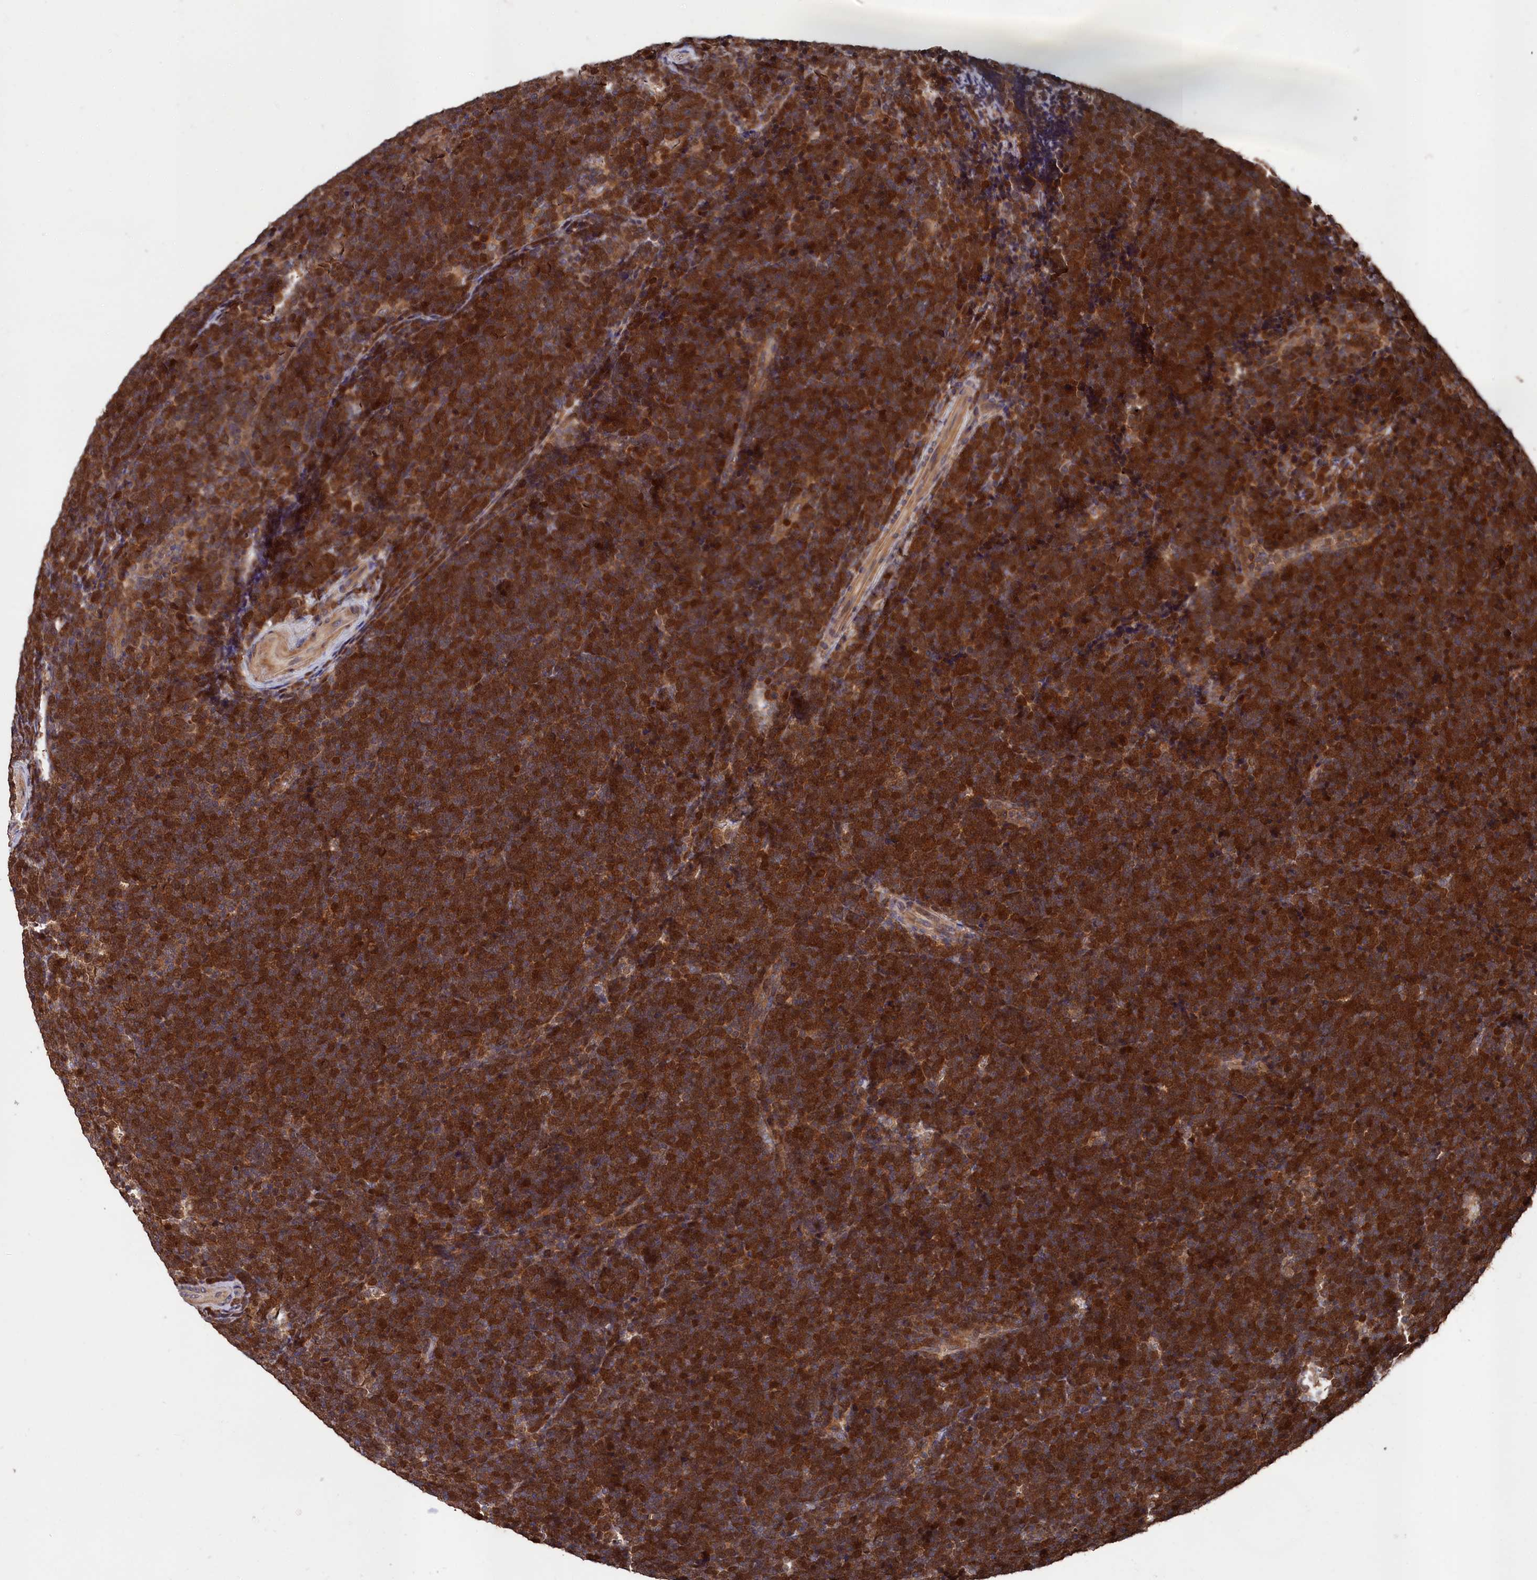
{"staining": {"intensity": "strong", "quantity": ">75%", "location": "cytoplasmic/membranous,nuclear"}, "tissue": "lymphoma", "cell_type": "Tumor cells", "image_type": "cancer", "snomed": [{"axis": "morphology", "description": "Malignant lymphoma, non-Hodgkin's type, High grade"}, {"axis": "topography", "description": "Lymph node"}], "caption": "The immunohistochemical stain labels strong cytoplasmic/membranous and nuclear staining in tumor cells of high-grade malignant lymphoma, non-Hodgkin's type tissue.", "gene": "RMI2", "patient": {"sex": "male", "age": 13}}